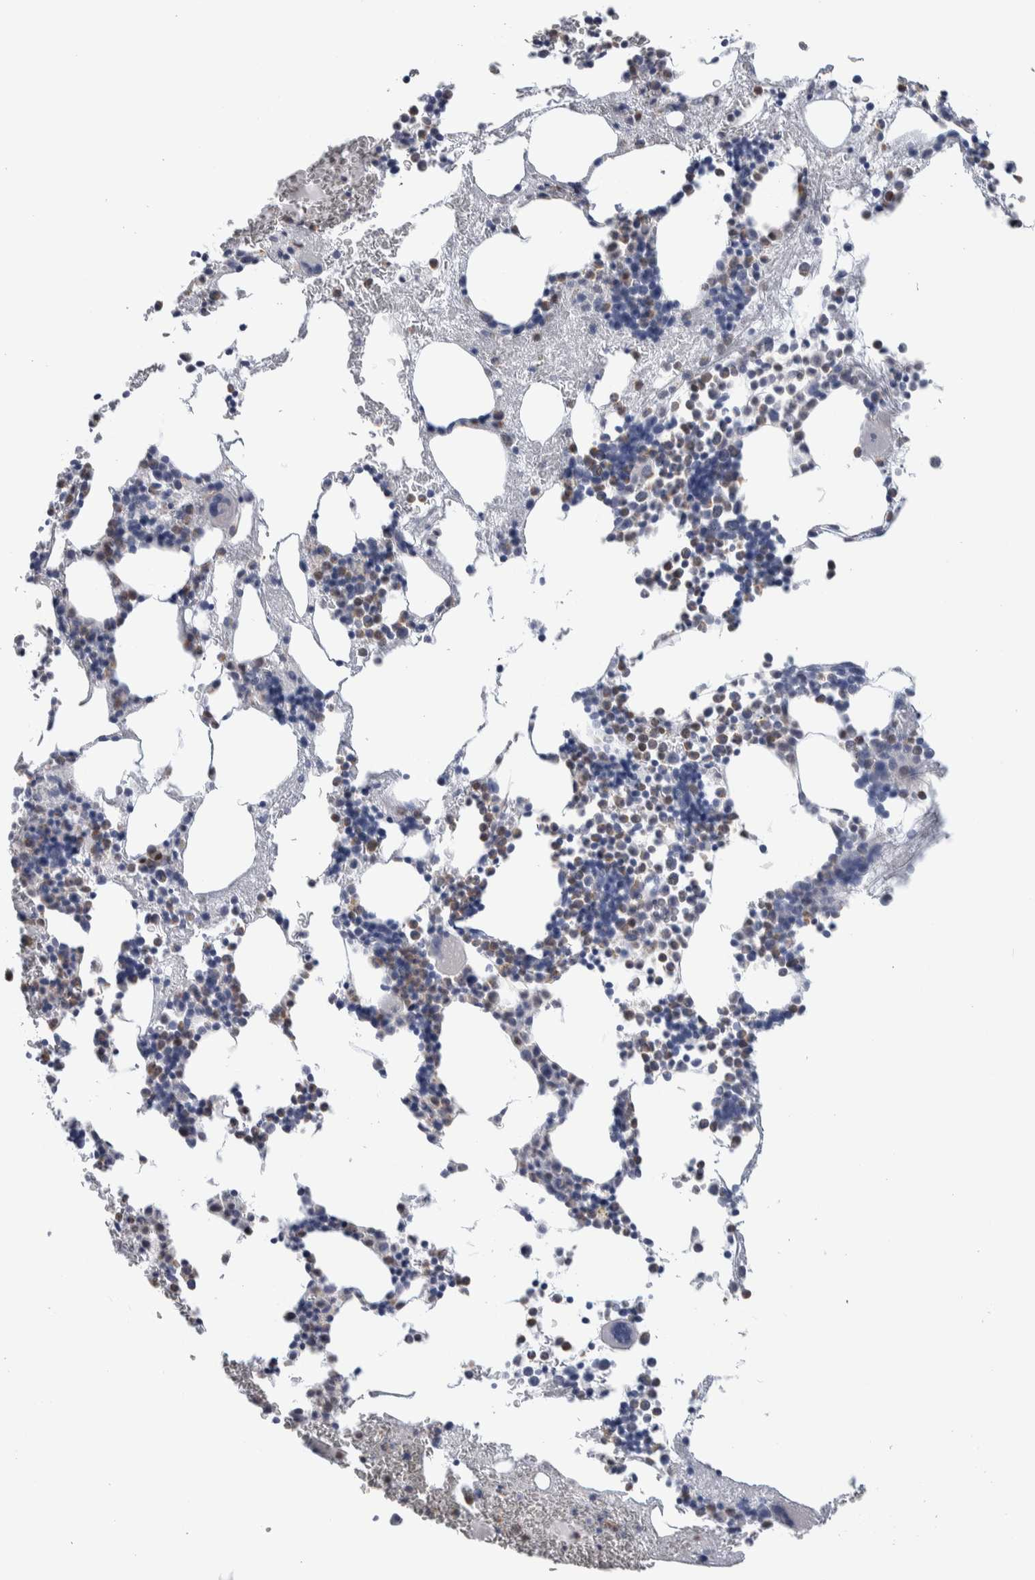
{"staining": {"intensity": "moderate", "quantity": "25%-75%", "location": "cytoplasmic/membranous,nuclear"}, "tissue": "bone marrow", "cell_type": "Hematopoietic cells", "image_type": "normal", "snomed": [{"axis": "morphology", "description": "Normal tissue, NOS"}, {"axis": "morphology", "description": "Inflammation, NOS"}, {"axis": "topography", "description": "Bone marrow"}], "caption": "Moderate cytoplasmic/membranous,nuclear staining is seen in about 25%-75% of hematopoietic cells in benign bone marrow. (DAB IHC with brightfield microscopy, high magnification).", "gene": "LURAP1L", "patient": {"sex": "female", "age": 67}}